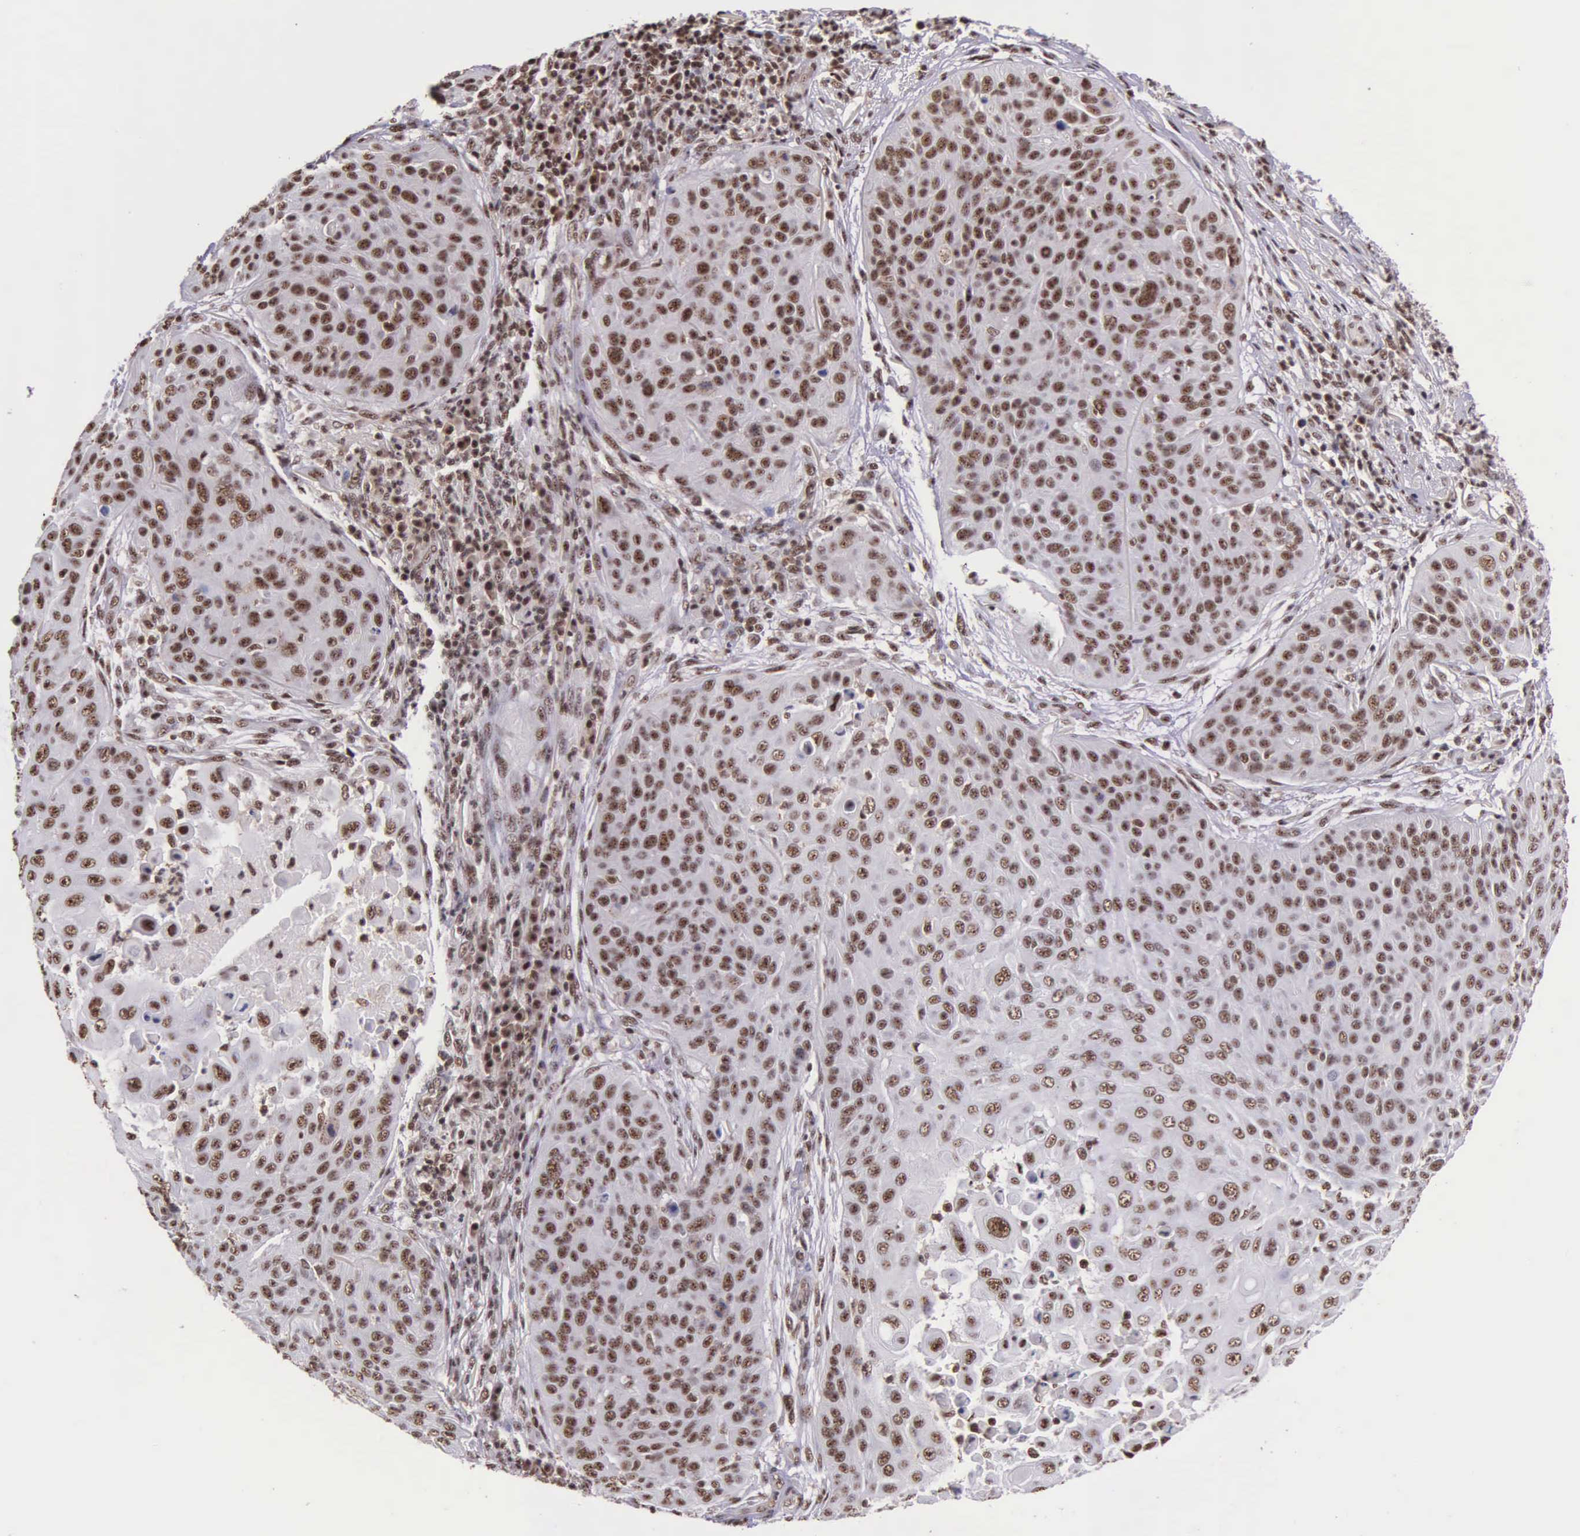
{"staining": {"intensity": "moderate", "quantity": ">75%", "location": "nuclear"}, "tissue": "skin cancer", "cell_type": "Tumor cells", "image_type": "cancer", "snomed": [{"axis": "morphology", "description": "Squamous cell carcinoma, NOS"}, {"axis": "topography", "description": "Skin"}], "caption": "Immunohistochemistry (IHC) (DAB) staining of human squamous cell carcinoma (skin) shows moderate nuclear protein positivity in about >75% of tumor cells.", "gene": "FAM47A", "patient": {"sex": "male", "age": 82}}